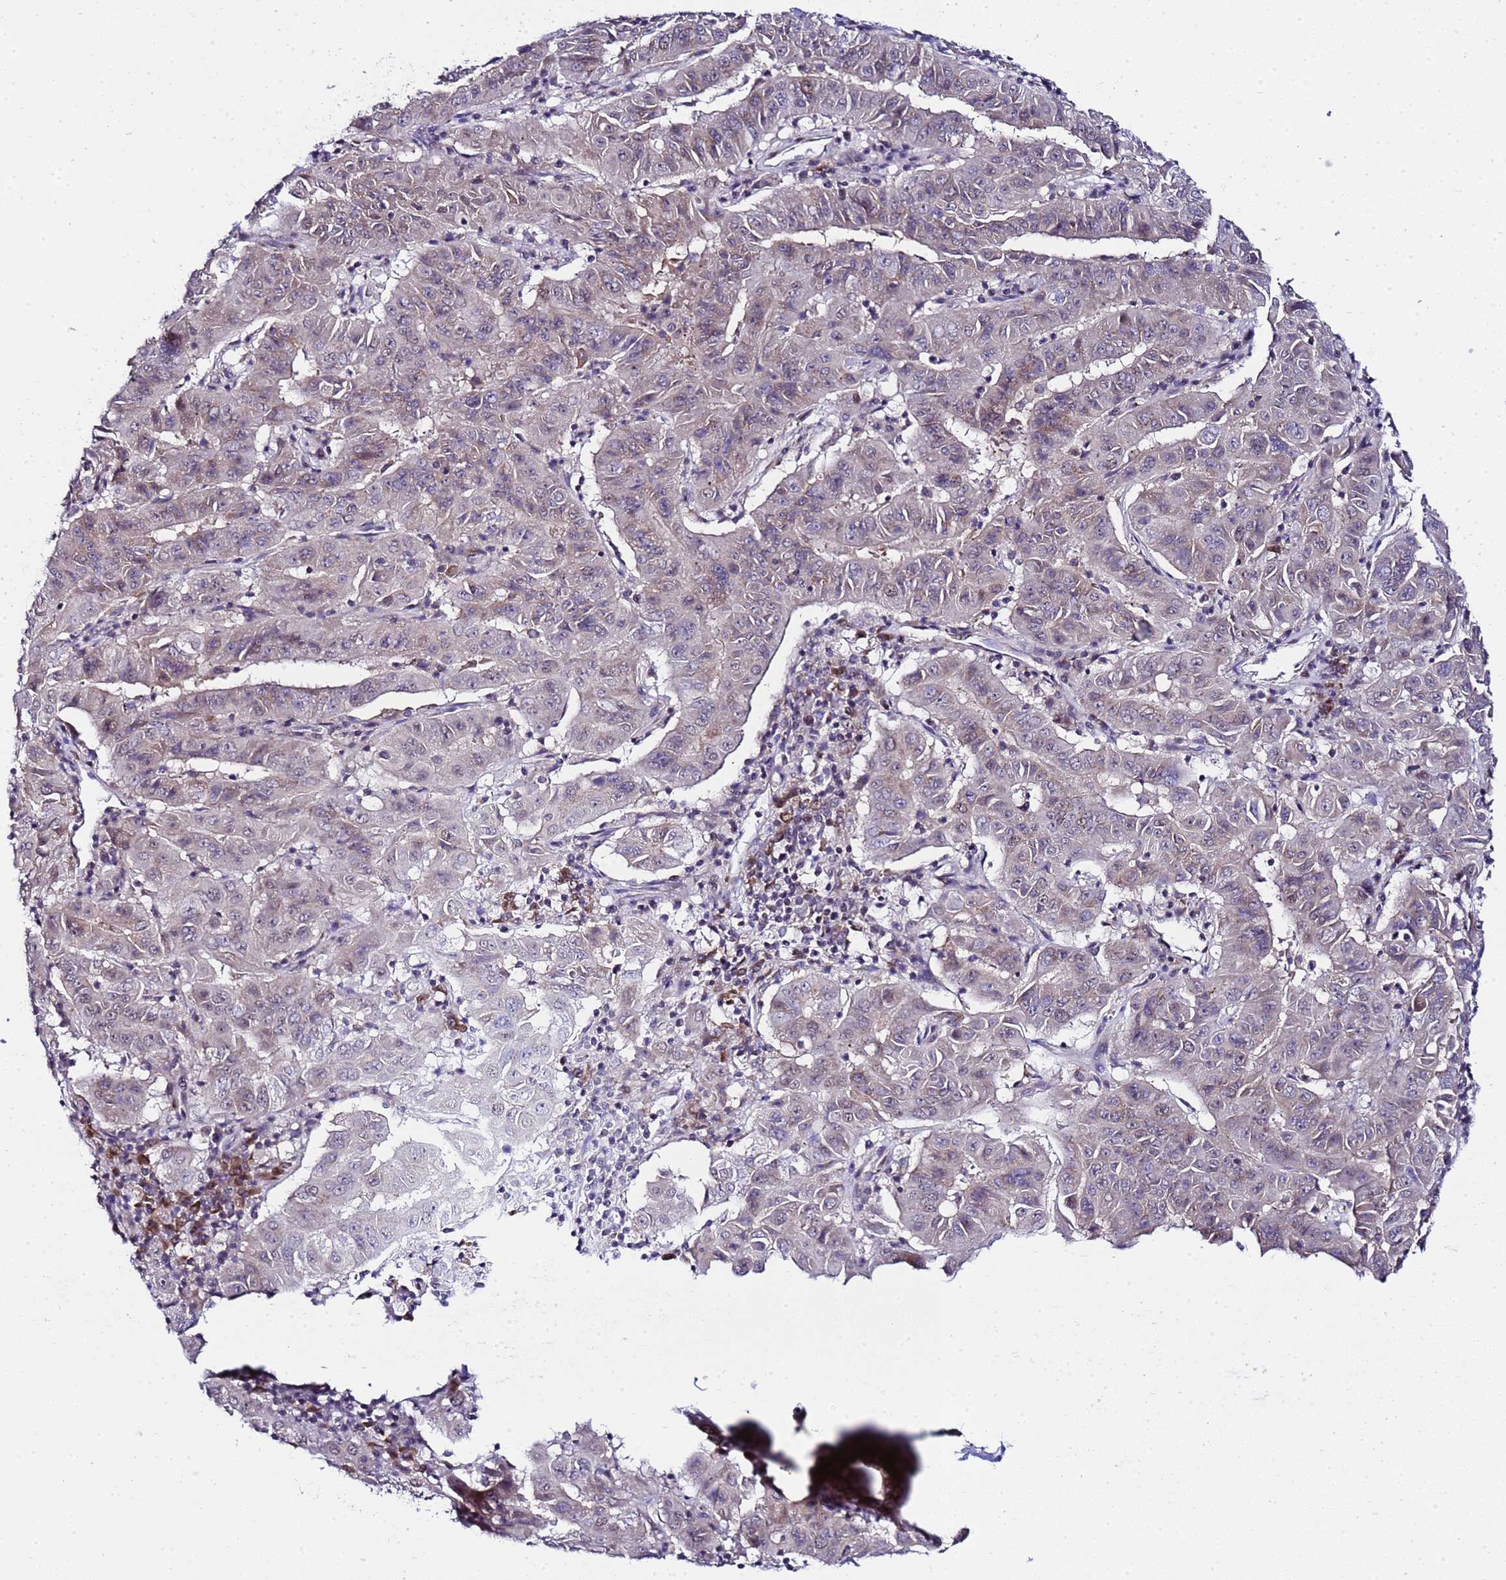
{"staining": {"intensity": "weak", "quantity": "25%-75%", "location": "cytoplasmic/membranous,nuclear"}, "tissue": "pancreatic cancer", "cell_type": "Tumor cells", "image_type": "cancer", "snomed": [{"axis": "morphology", "description": "Adenocarcinoma, NOS"}, {"axis": "topography", "description": "Pancreas"}], "caption": "Pancreatic cancer (adenocarcinoma) was stained to show a protein in brown. There is low levels of weak cytoplasmic/membranous and nuclear staining in approximately 25%-75% of tumor cells.", "gene": "C19orf47", "patient": {"sex": "male", "age": 63}}